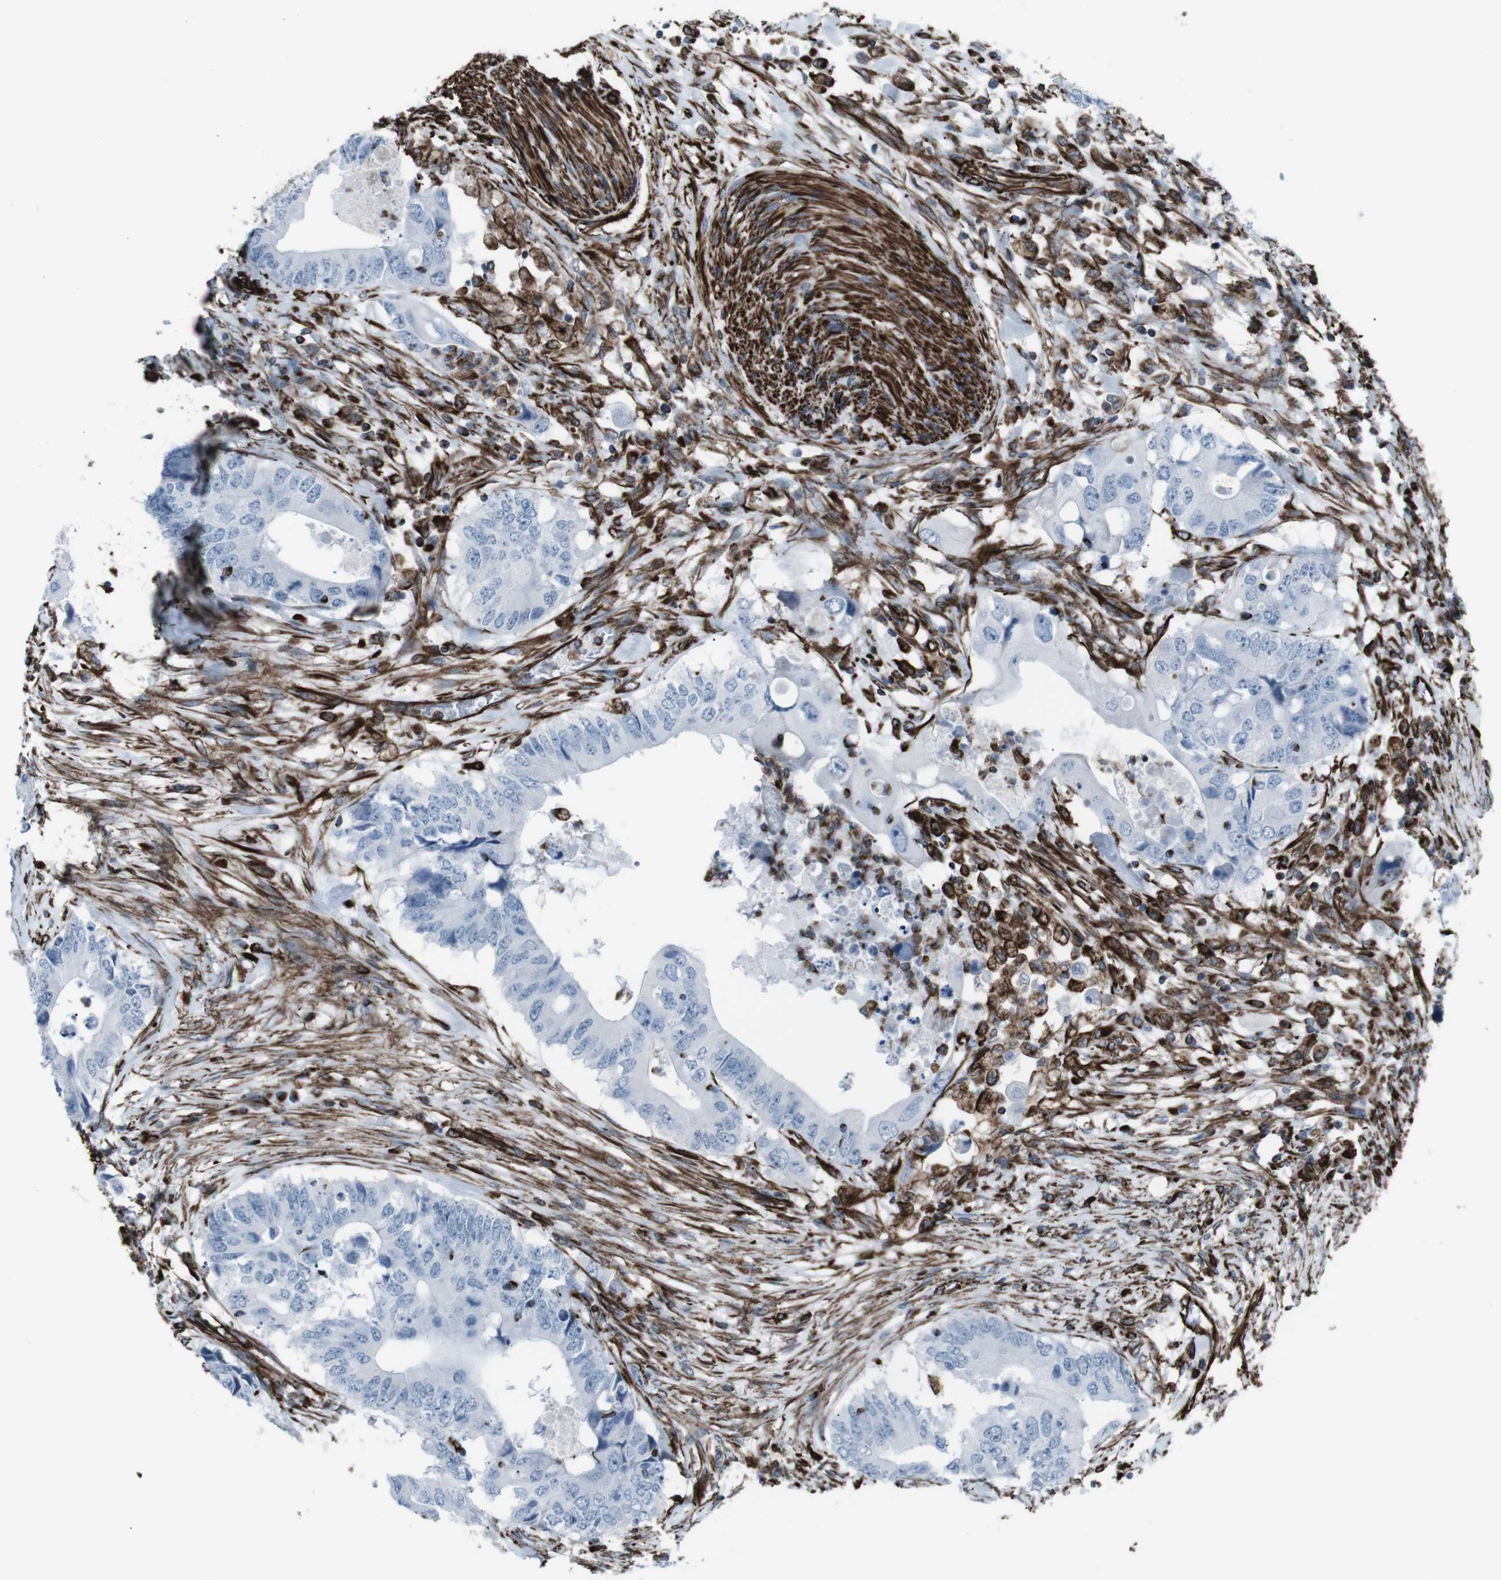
{"staining": {"intensity": "negative", "quantity": "none", "location": "none"}, "tissue": "colorectal cancer", "cell_type": "Tumor cells", "image_type": "cancer", "snomed": [{"axis": "morphology", "description": "Adenocarcinoma, NOS"}, {"axis": "topography", "description": "Colon"}], "caption": "IHC photomicrograph of neoplastic tissue: human adenocarcinoma (colorectal) stained with DAB exhibits no significant protein staining in tumor cells. (DAB IHC, high magnification).", "gene": "ZDHHC6", "patient": {"sex": "male", "age": 71}}